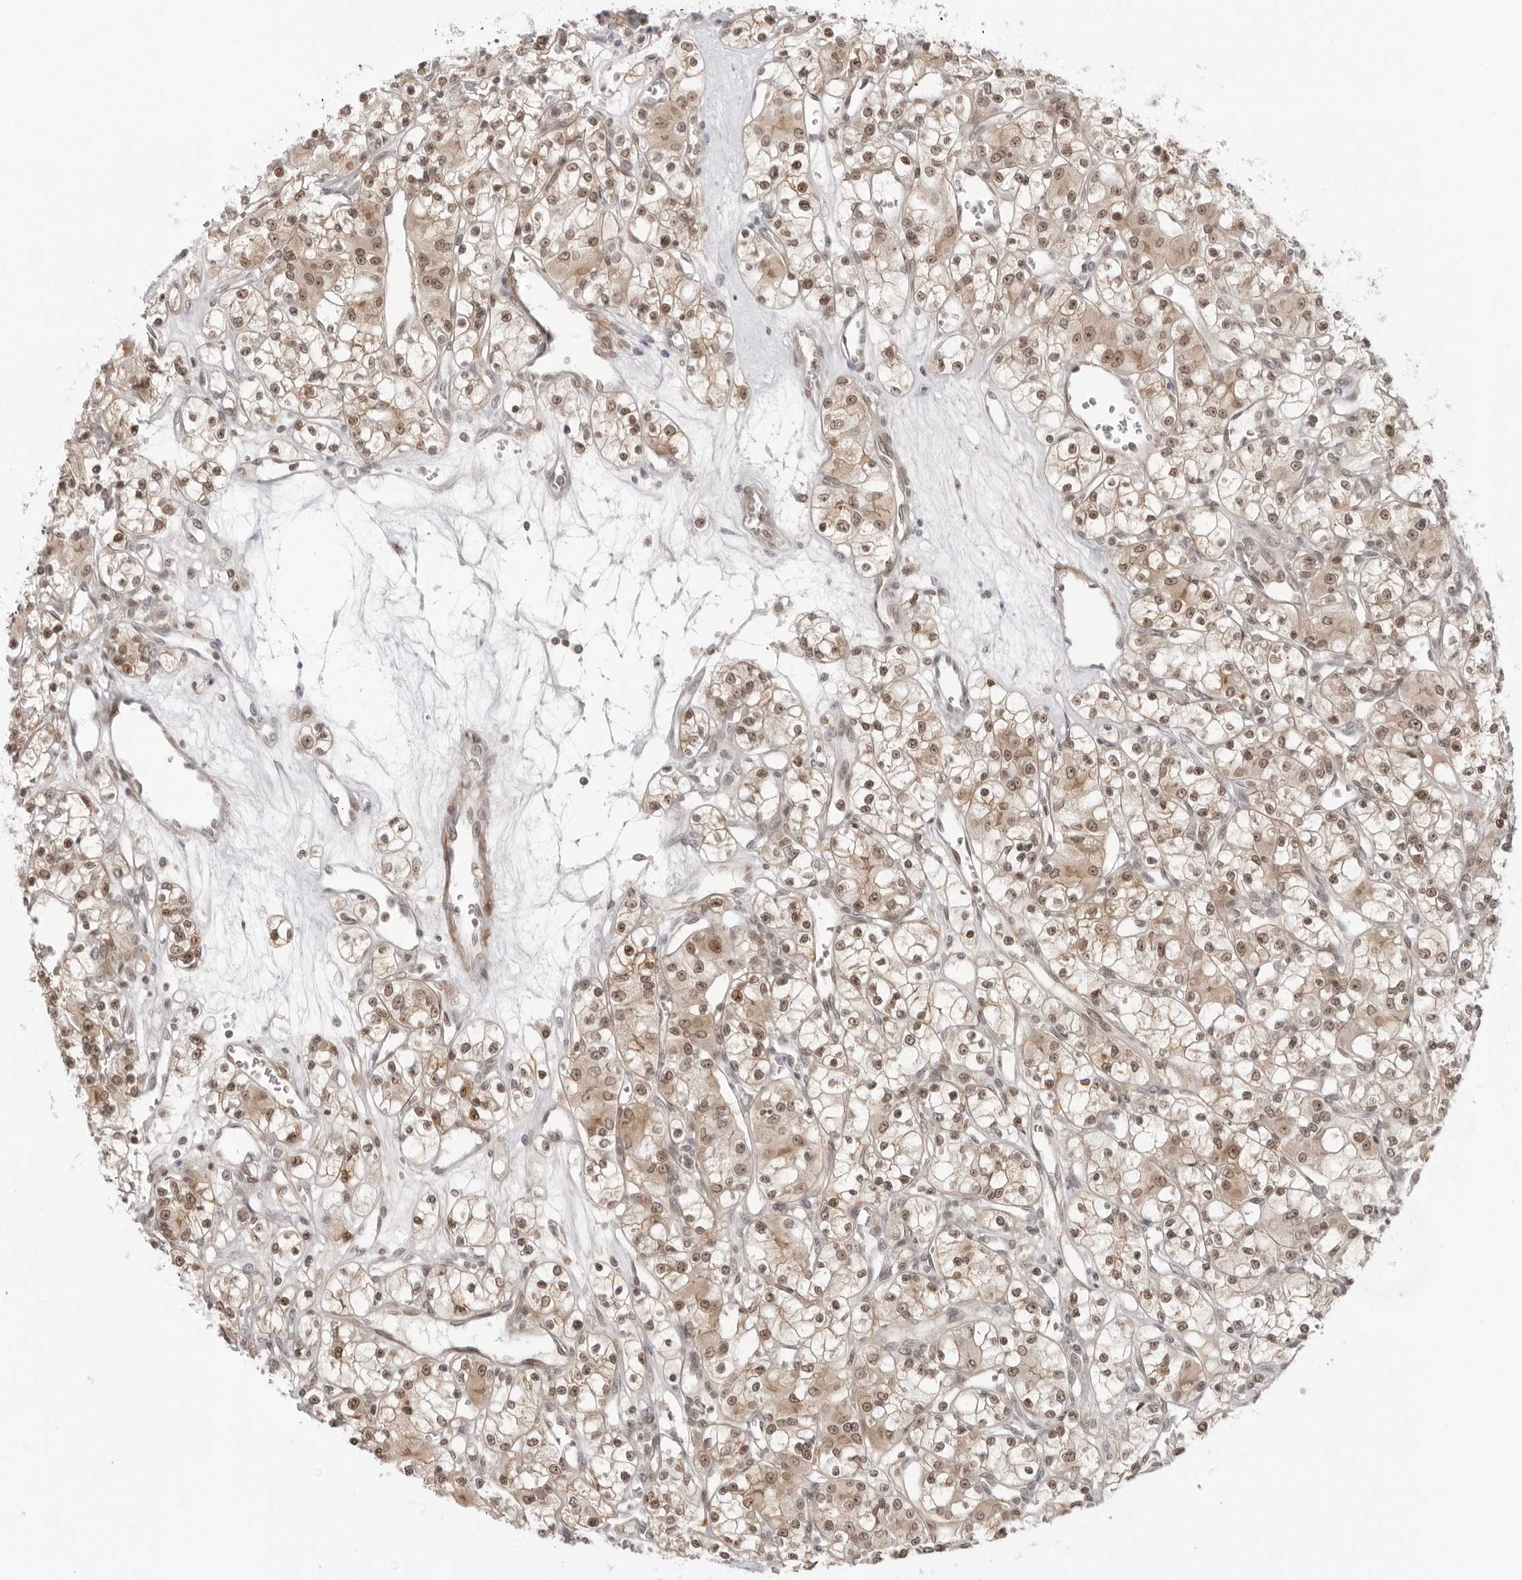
{"staining": {"intensity": "moderate", "quantity": ">75%", "location": "cytoplasmic/membranous,nuclear"}, "tissue": "renal cancer", "cell_type": "Tumor cells", "image_type": "cancer", "snomed": [{"axis": "morphology", "description": "Adenocarcinoma, NOS"}, {"axis": "topography", "description": "Kidney"}], "caption": "A photomicrograph of human renal cancer stained for a protein exhibits moderate cytoplasmic/membranous and nuclear brown staining in tumor cells.", "gene": "RNF146", "patient": {"sex": "female", "age": 59}}